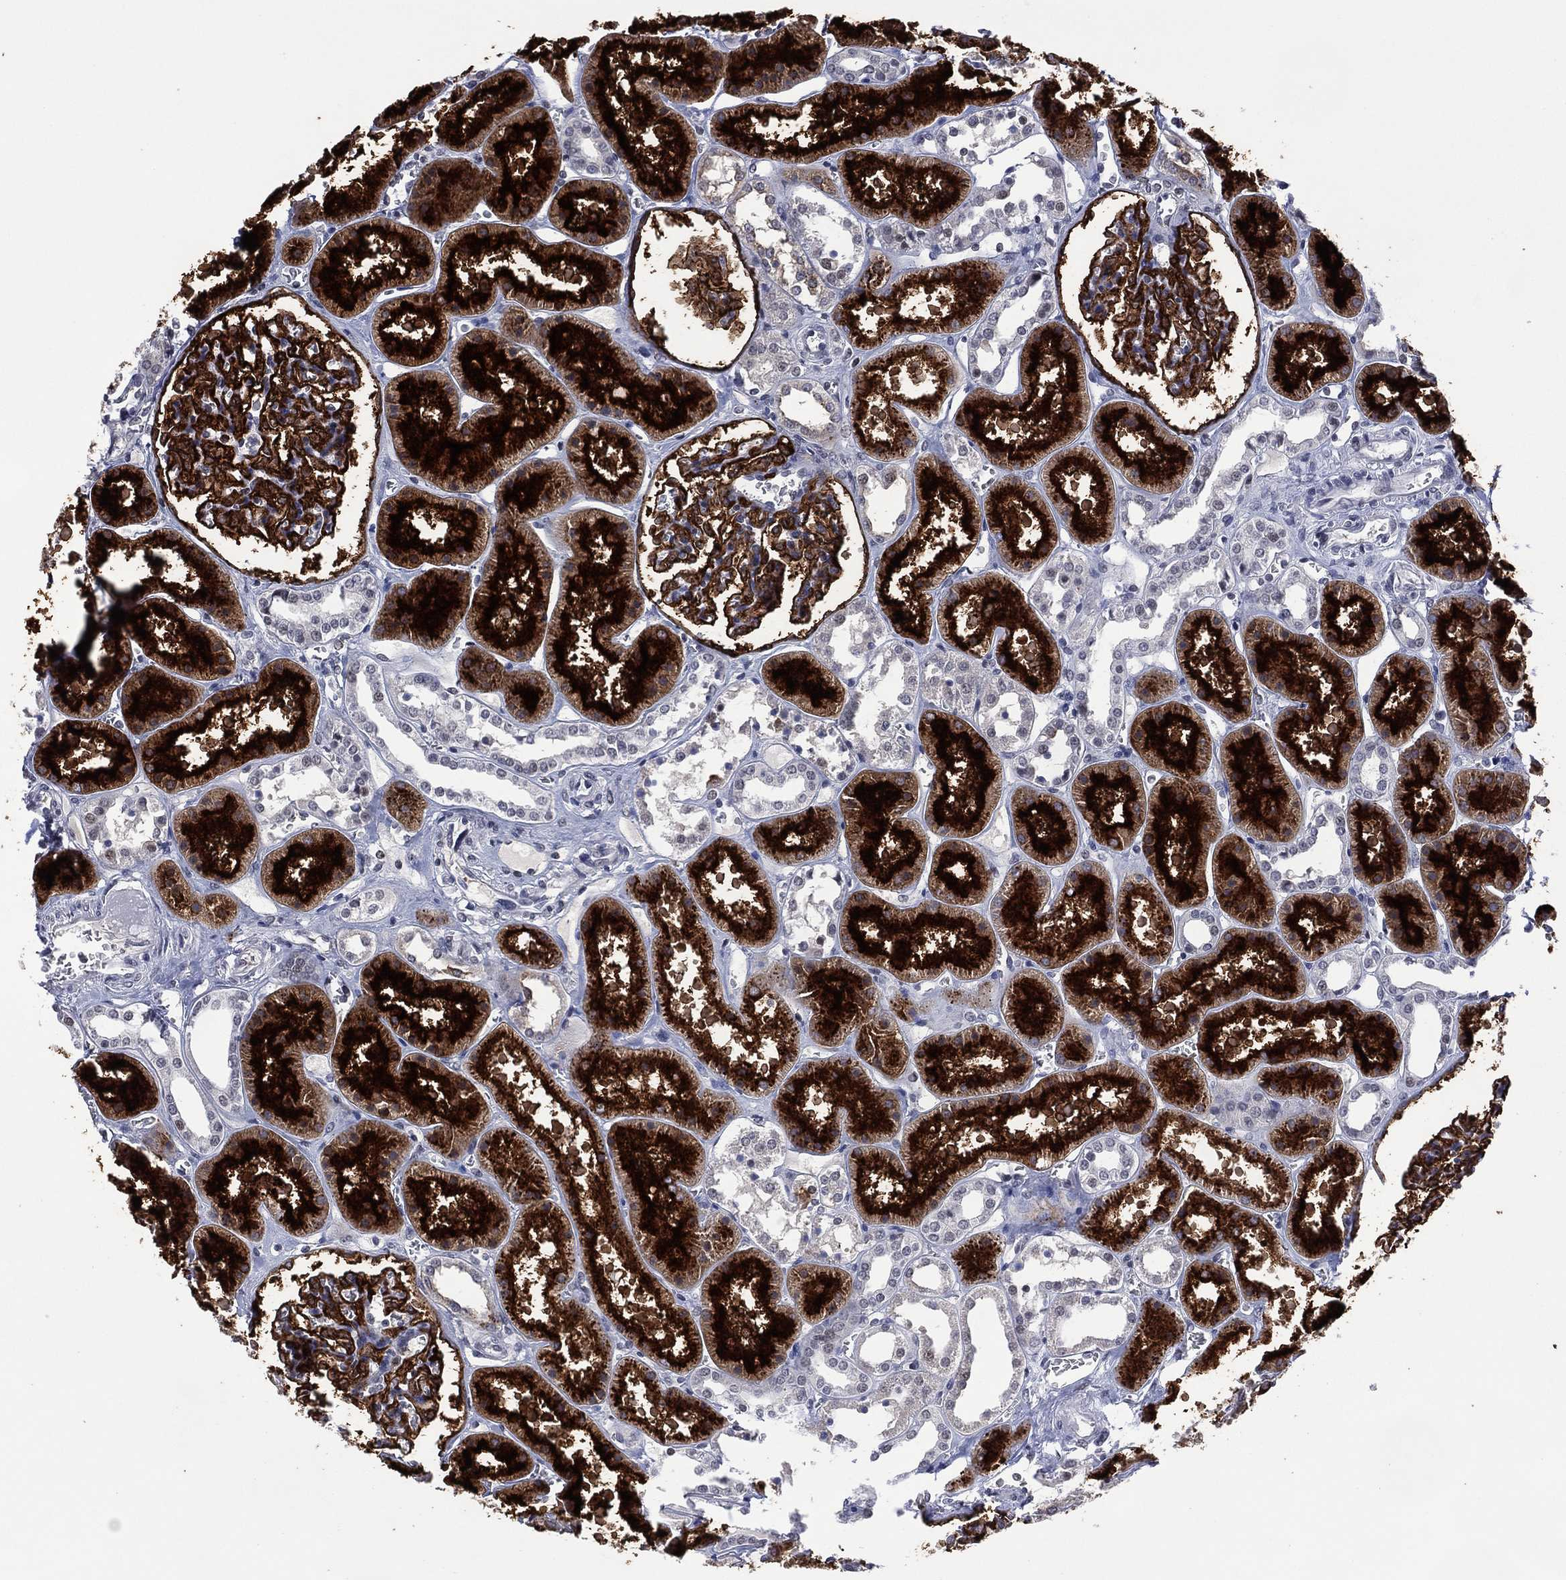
{"staining": {"intensity": "strong", "quantity": "25%-75%", "location": "cytoplasmic/membranous"}, "tissue": "kidney", "cell_type": "Cells in glomeruli", "image_type": "normal", "snomed": [{"axis": "morphology", "description": "Normal tissue, NOS"}, {"axis": "topography", "description": "Kidney"}], "caption": "The photomicrograph shows immunohistochemical staining of normal kidney. There is strong cytoplasmic/membranous positivity is appreciated in about 25%-75% of cells in glomeruli. (Brightfield microscopy of DAB IHC at high magnification).", "gene": "DPP4", "patient": {"sex": "female", "age": 41}}